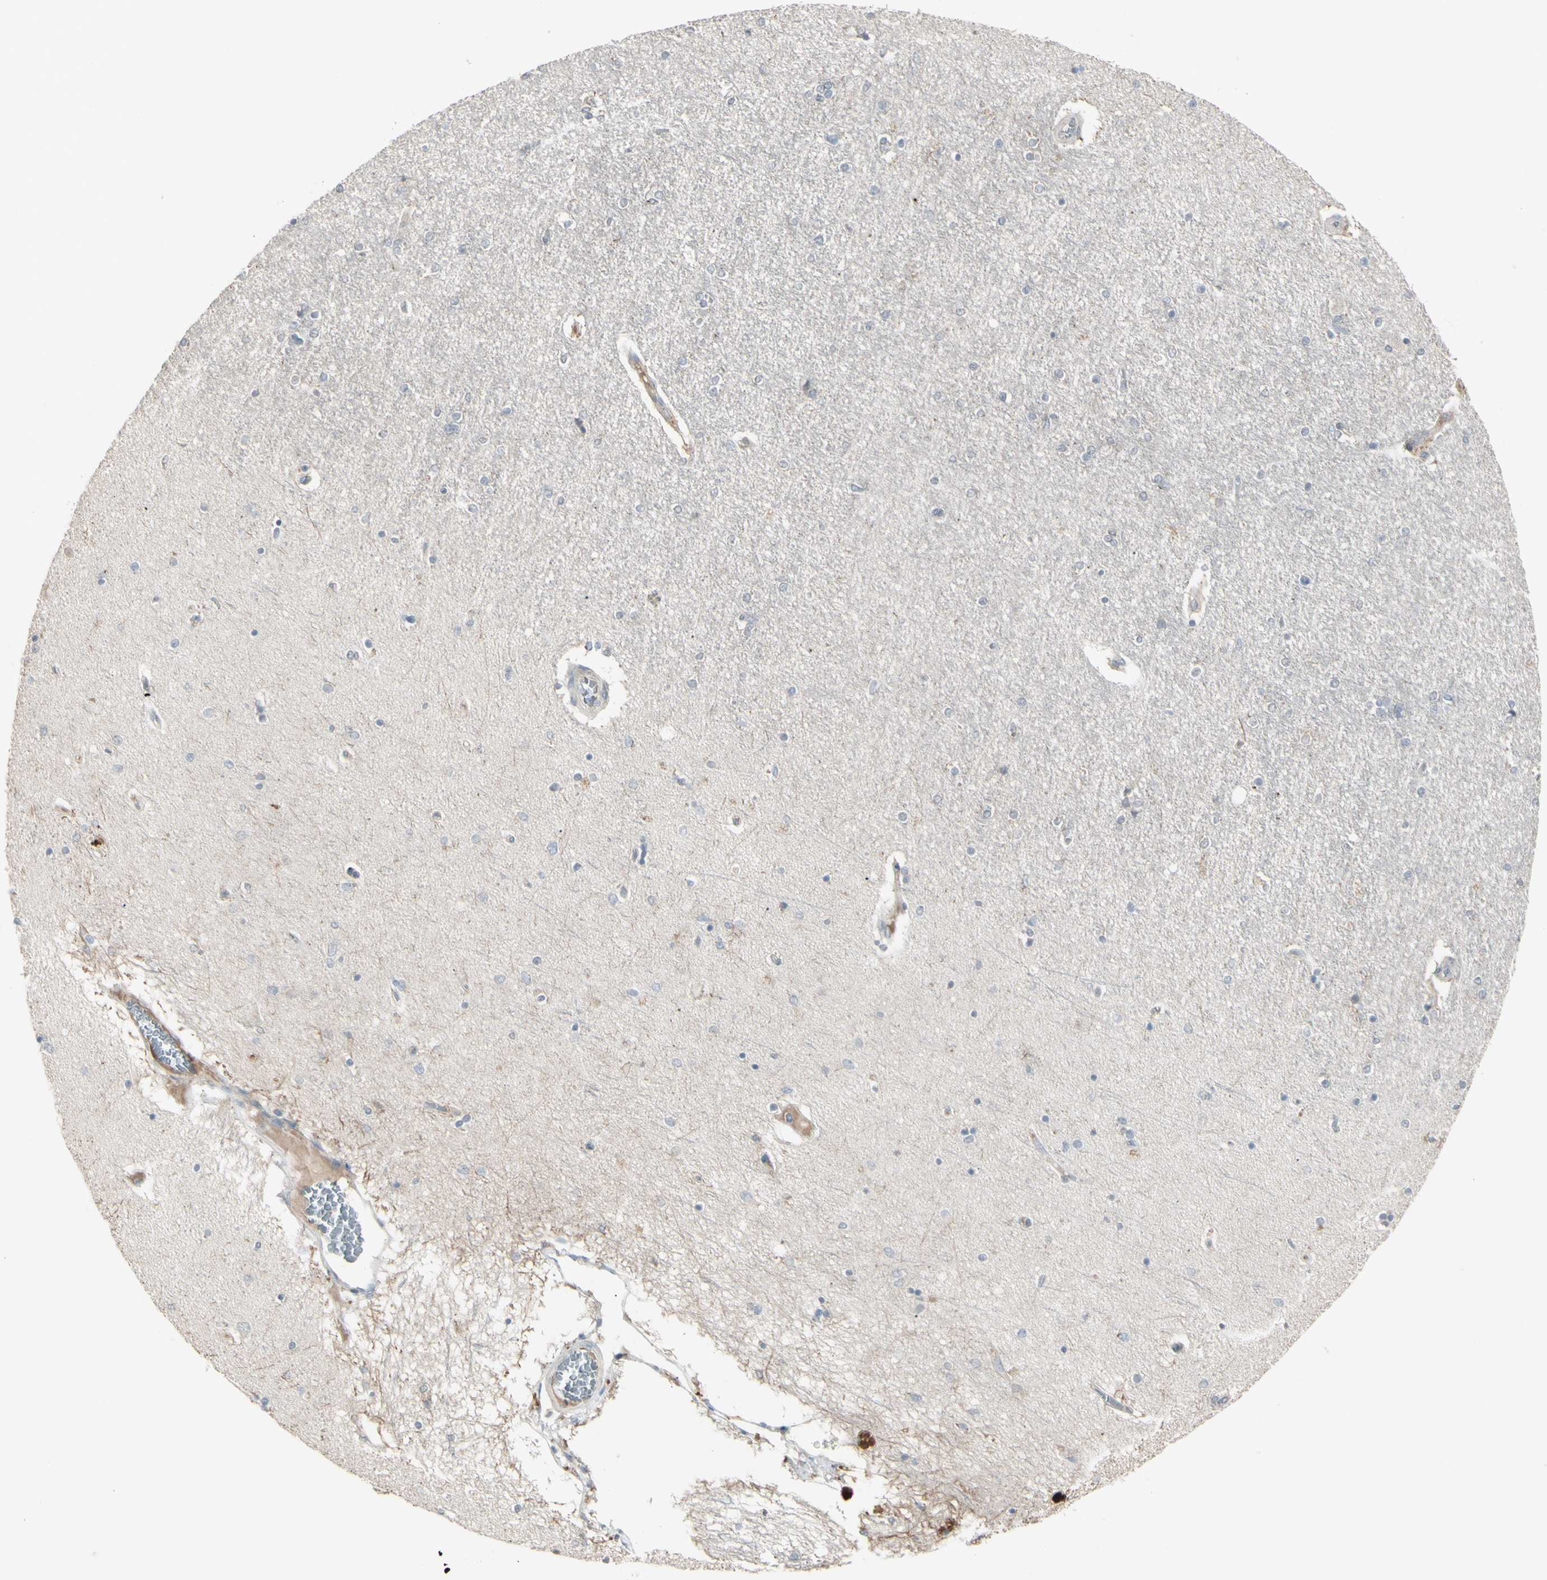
{"staining": {"intensity": "weak", "quantity": "<25%", "location": "cytoplasmic/membranous"}, "tissue": "hippocampus", "cell_type": "Glial cells", "image_type": "normal", "snomed": [{"axis": "morphology", "description": "Normal tissue, NOS"}, {"axis": "topography", "description": "Hippocampus"}], "caption": "This photomicrograph is of unremarkable hippocampus stained with immunohistochemistry (IHC) to label a protein in brown with the nuclei are counter-stained blue. There is no staining in glial cells.", "gene": "PIAS4", "patient": {"sex": "female", "age": 54}}